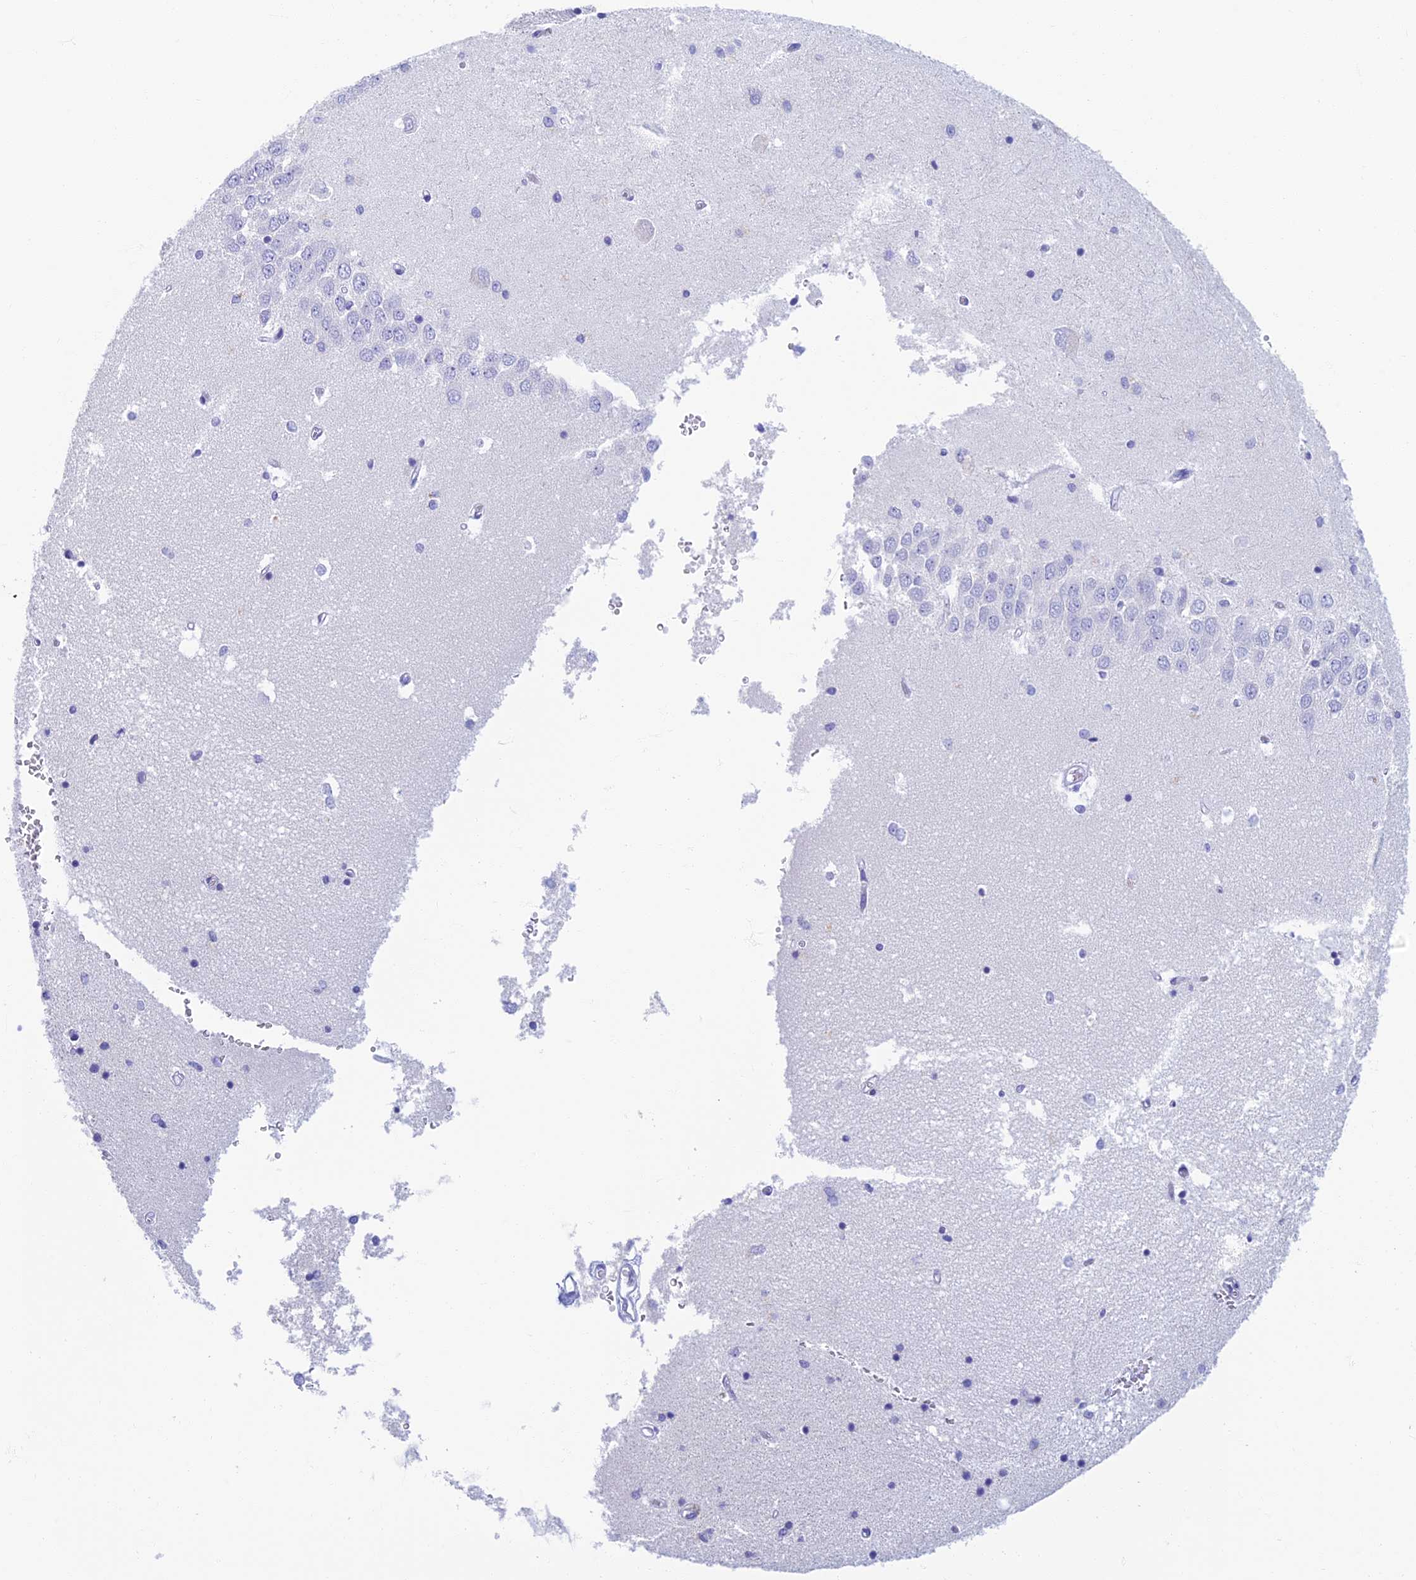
{"staining": {"intensity": "negative", "quantity": "none", "location": "none"}, "tissue": "hippocampus", "cell_type": "Glial cells", "image_type": "normal", "snomed": [{"axis": "morphology", "description": "Normal tissue, NOS"}, {"axis": "topography", "description": "Hippocampus"}], "caption": "A high-resolution histopathology image shows immunohistochemistry (IHC) staining of unremarkable hippocampus, which displays no significant positivity in glial cells. (DAB immunohistochemistry with hematoxylin counter stain).", "gene": "ETFRF1", "patient": {"sex": "male", "age": 45}}